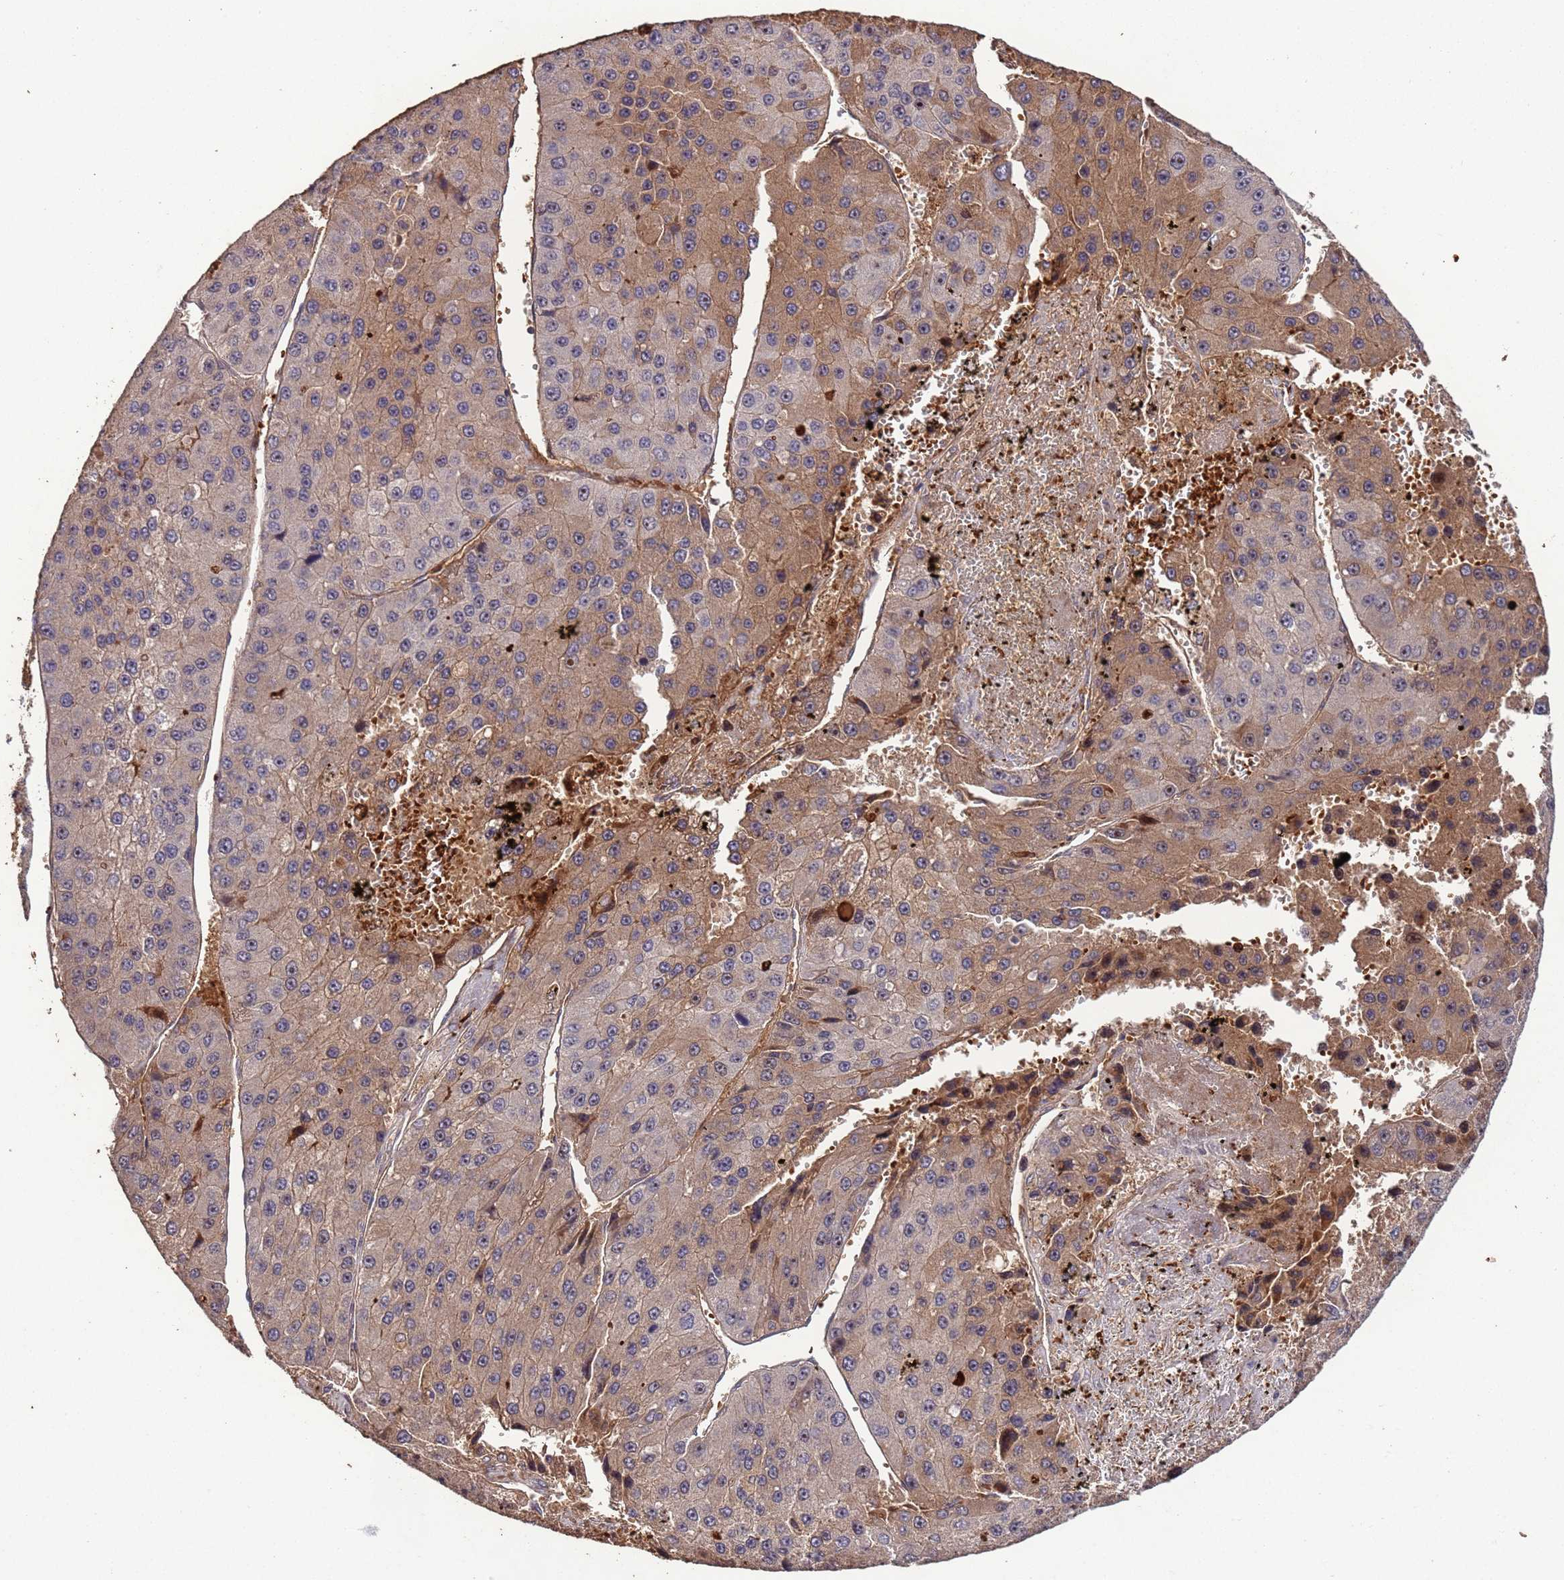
{"staining": {"intensity": "moderate", "quantity": "25%-75%", "location": "cytoplasmic/membranous"}, "tissue": "liver cancer", "cell_type": "Tumor cells", "image_type": "cancer", "snomed": [{"axis": "morphology", "description": "Carcinoma, Hepatocellular, NOS"}, {"axis": "topography", "description": "Liver"}], "caption": "Approximately 25%-75% of tumor cells in liver cancer (hepatocellular carcinoma) reveal moderate cytoplasmic/membranous protein expression as visualized by brown immunohistochemical staining.", "gene": "CCDC184", "patient": {"sex": "female", "age": 73}}